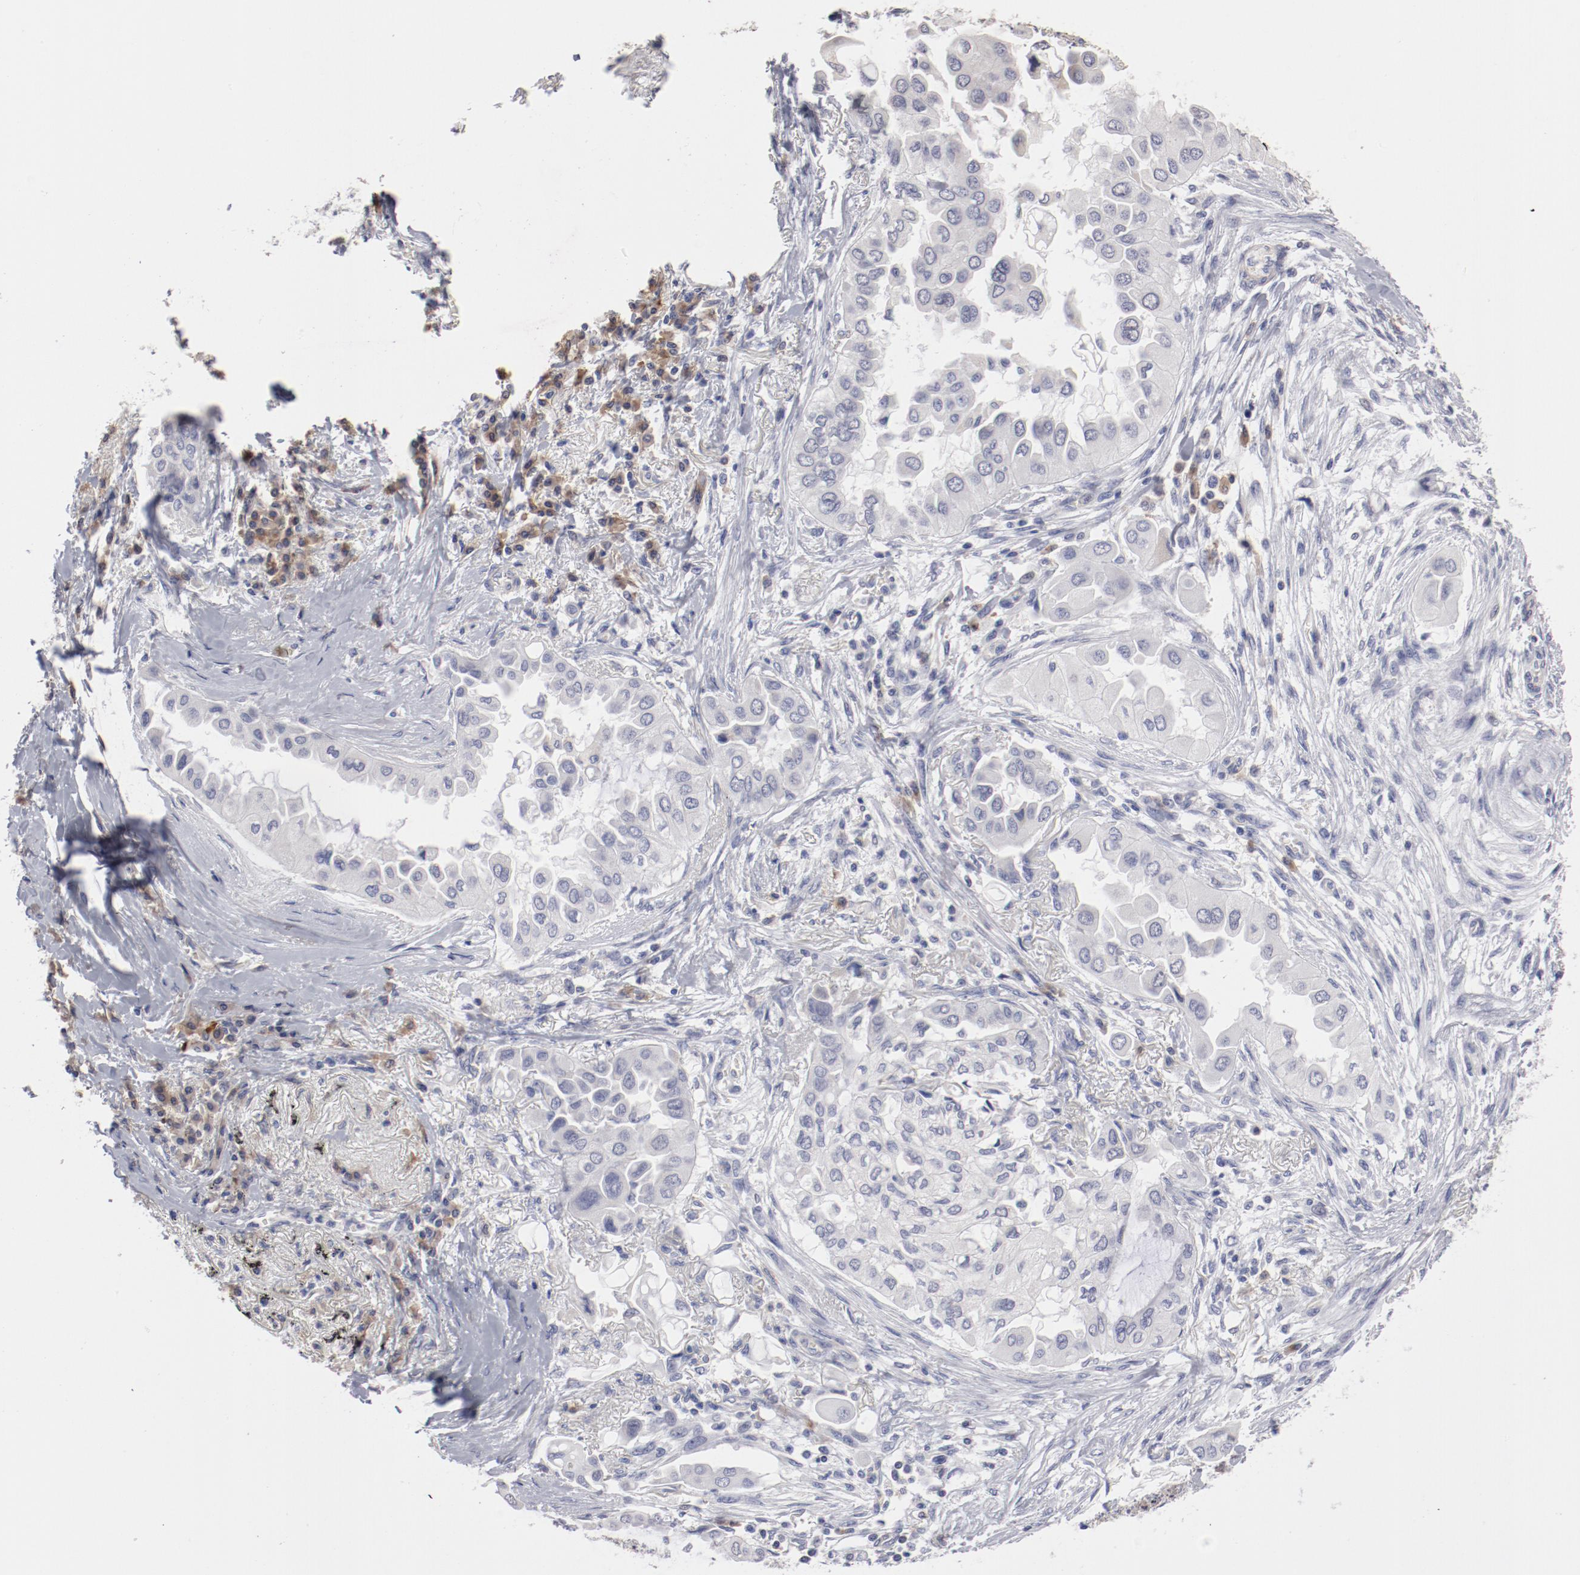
{"staining": {"intensity": "negative", "quantity": "none", "location": "none"}, "tissue": "lung cancer", "cell_type": "Tumor cells", "image_type": "cancer", "snomed": [{"axis": "morphology", "description": "Adenocarcinoma, NOS"}, {"axis": "topography", "description": "Lung"}], "caption": "This is an immunohistochemistry (IHC) histopathology image of human lung cancer (adenocarcinoma). There is no expression in tumor cells.", "gene": "LAX1", "patient": {"sex": "female", "age": 76}}